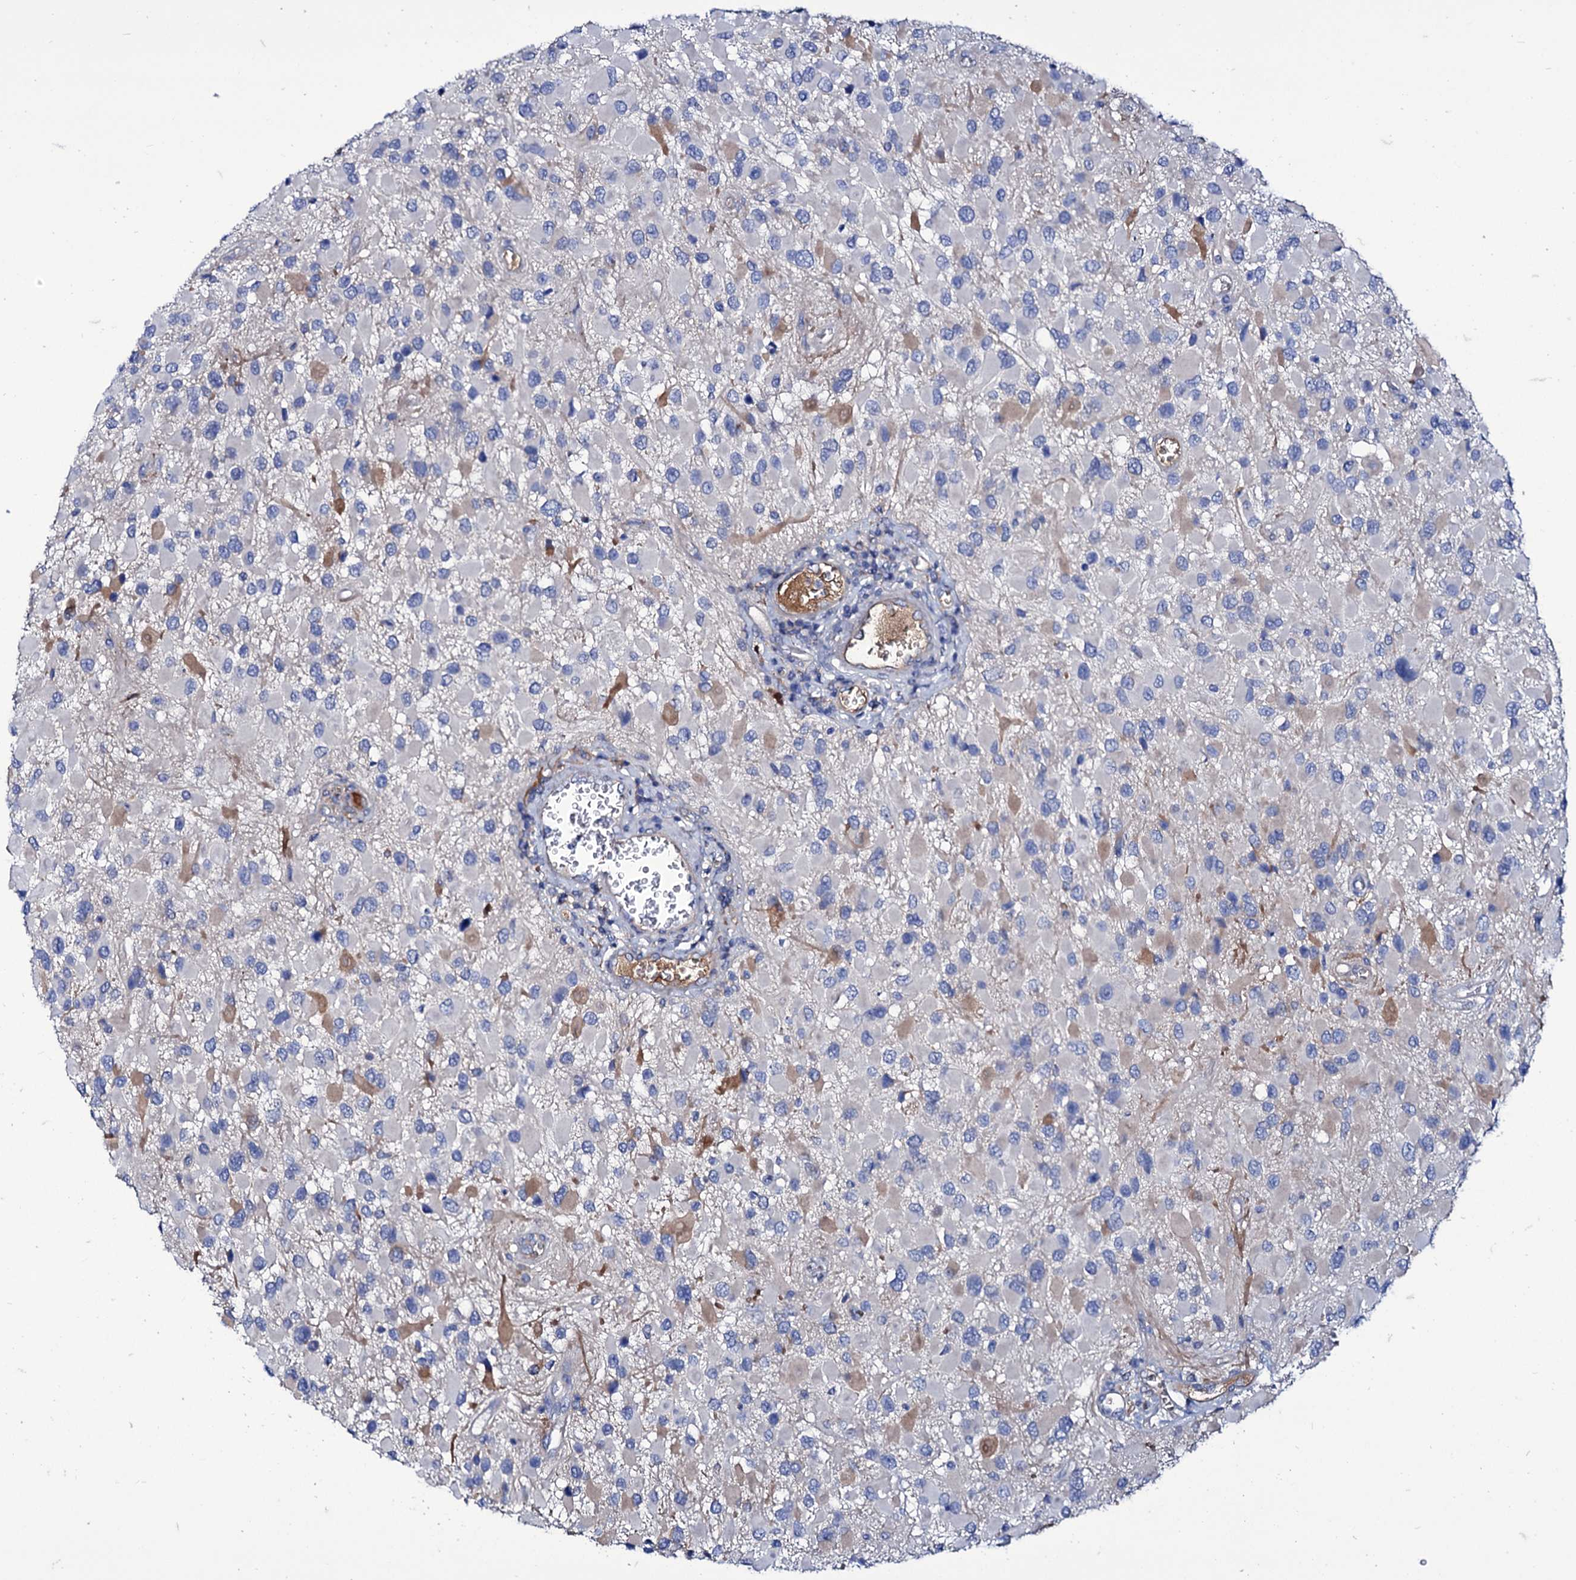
{"staining": {"intensity": "negative", "quantity": "none", "location": "none"}, "tissue": "glioma", "cell_type": "Tumor cells", "image_type": "cancer", "snomed": [{"axis": "morphology", "description": "Glioma, malignant, High grade"}, {"axis": "topography", "description": "Brain"}], "caption": "There is no significant staining in tumor cells of malignant glioma (high-grade).", "gene": "AXL", "patient": {"sex": "male", "age": 53}}